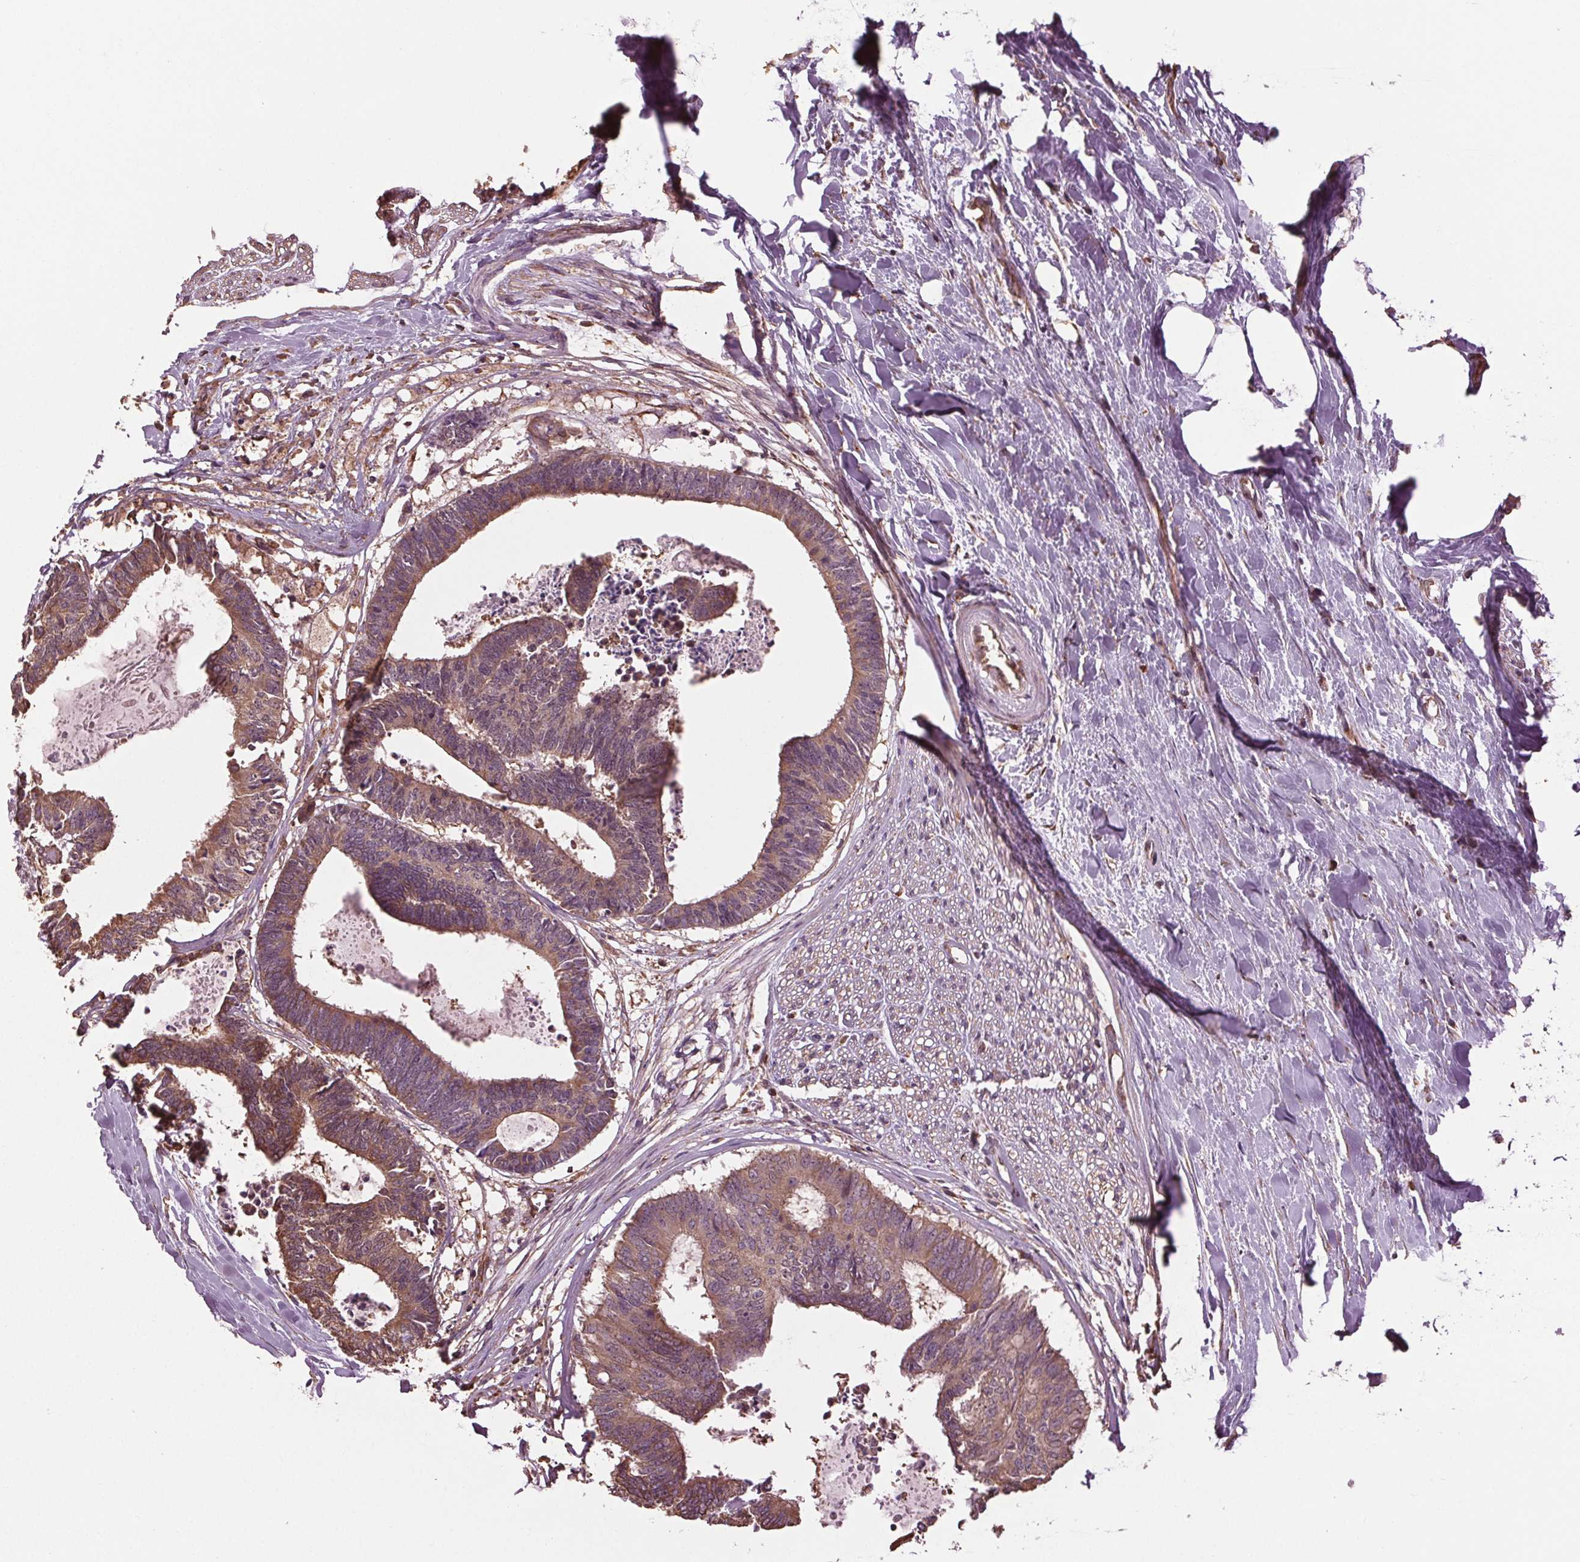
{"staining": {"intensity": "moderate", "quantity": "25%-75%", "location": "cytoplasmic/membranous"}, "tissue": "colorectal cancer", "cell_type": "Tumor cells", "image_type": "cancer", "snomed": [{"axis": "morphology", "description": "Adenocarcinoma, NOS"}, {"axis": "topography", "description": "Colon"}, {"axis": "topography", "description": "Rectum"}], "caption": "Colorectal cancer (adenocarcinoma) stained with immunohistochemistry displays moderate cytoplasmic/membranous staining in about 25%-75% of tumor cells. The staining was performed using DAB to visualize the protein expression in brown, while the nuclei were stained in blue with hematoxylin (Magnification: 20x).", "gene": "RNPEP", "patient": {"sex": "male", "age": 57}}